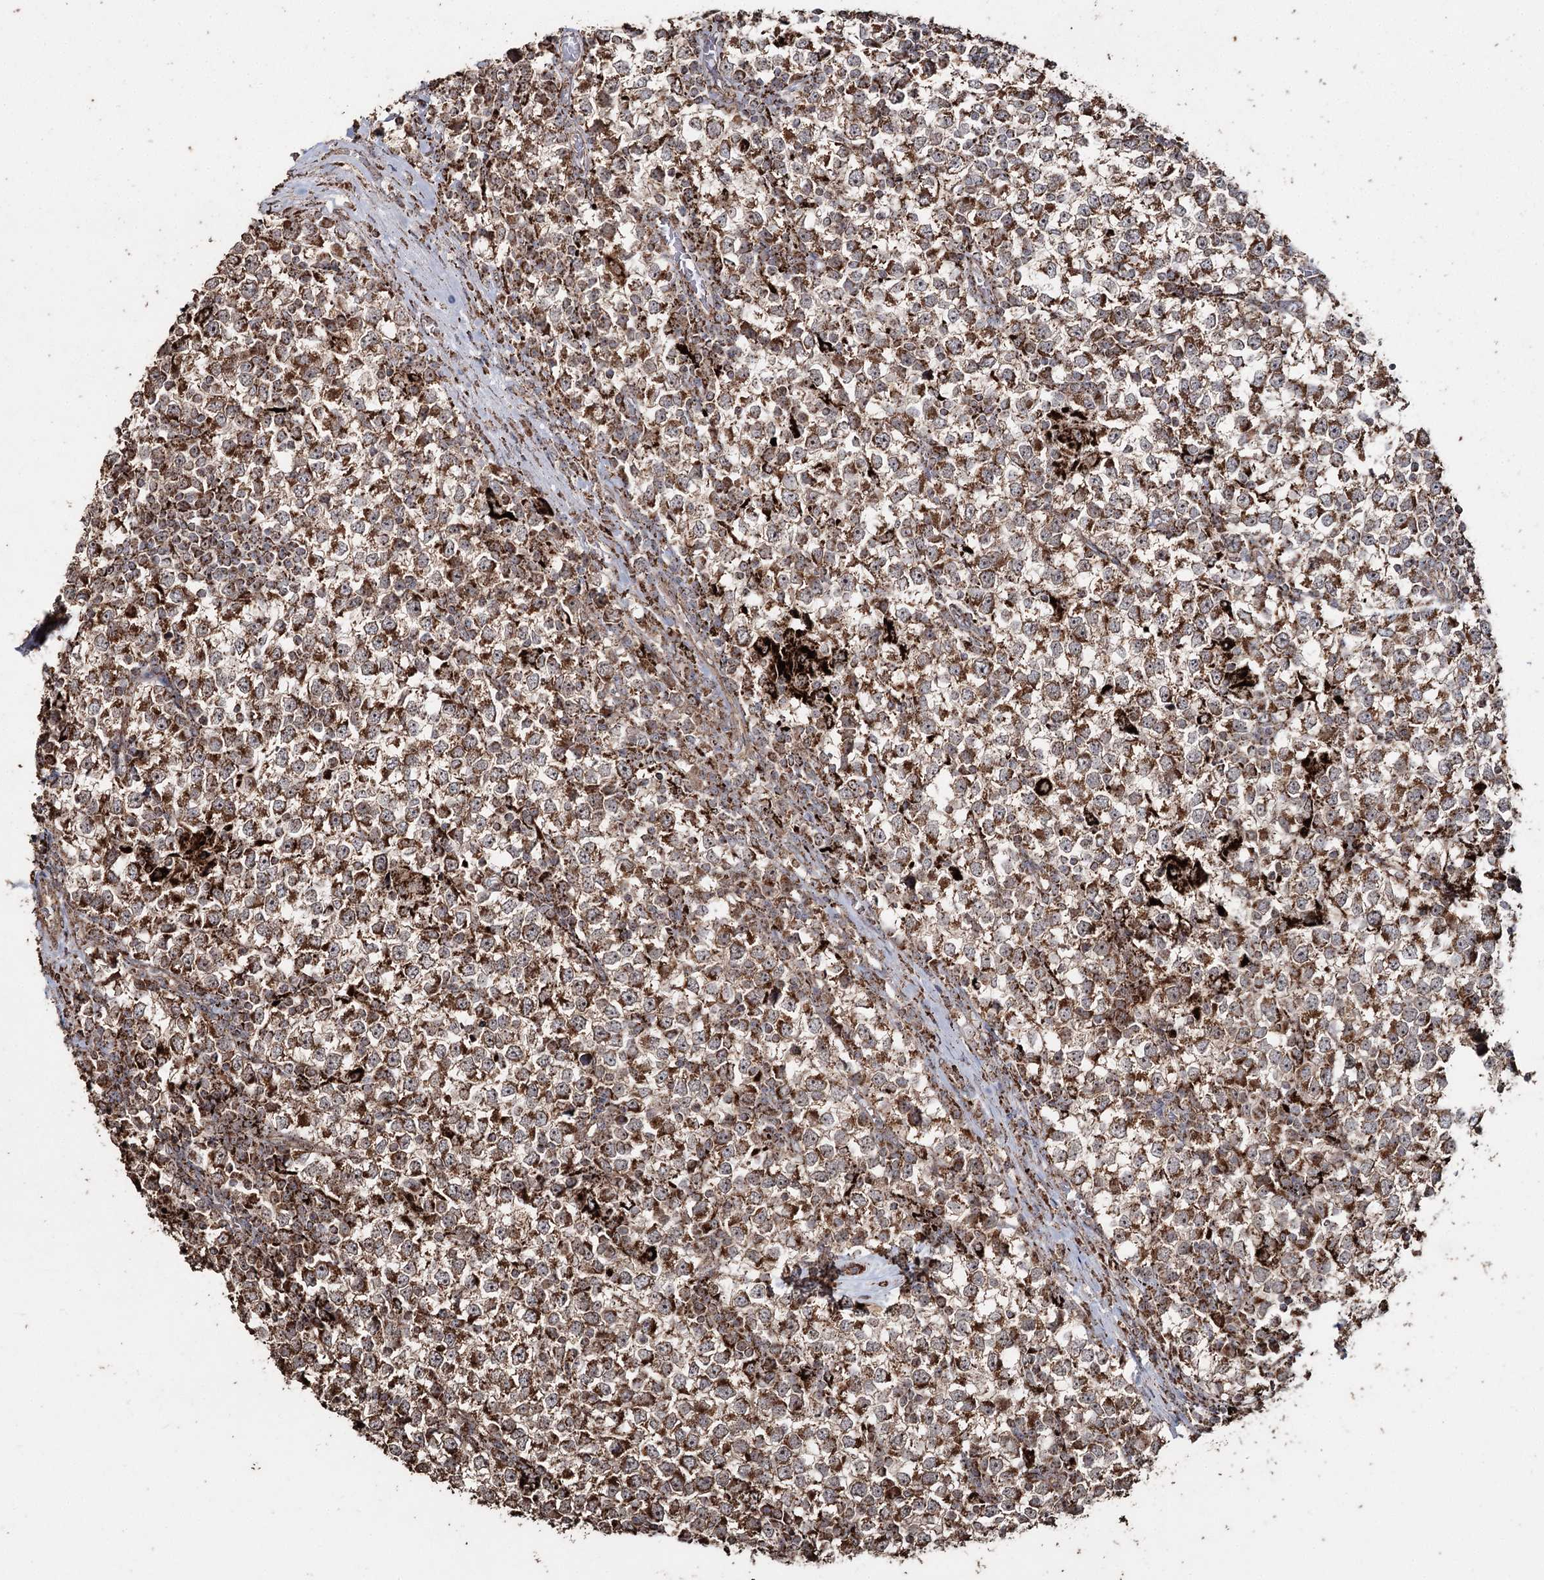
{"staining": {"intensity": "moderate", "quantity": ">75%", "location": "cytoplasmic/membranous"}, "tissue": "testis cancer", "cell_type": "Tumor cells", "image_type": "cancer", "snomed": [{"axis": "morphology", "description": "Seminoma, NOS"}, {"axis": "topography", "description": "Testis"}], "caption": "High-magnification brightfield microscopy of seminoma (testis) stained with DAB (3,3'-diaminobenzidine) (brown) and counterstained with hematoxylin (blue). tumor cells exhibit moderate cytoplasmic/membranous positivity is present in about>75% of cells.", "gene": "SLF2", "patient": {"sex": "male", "age": 65}}